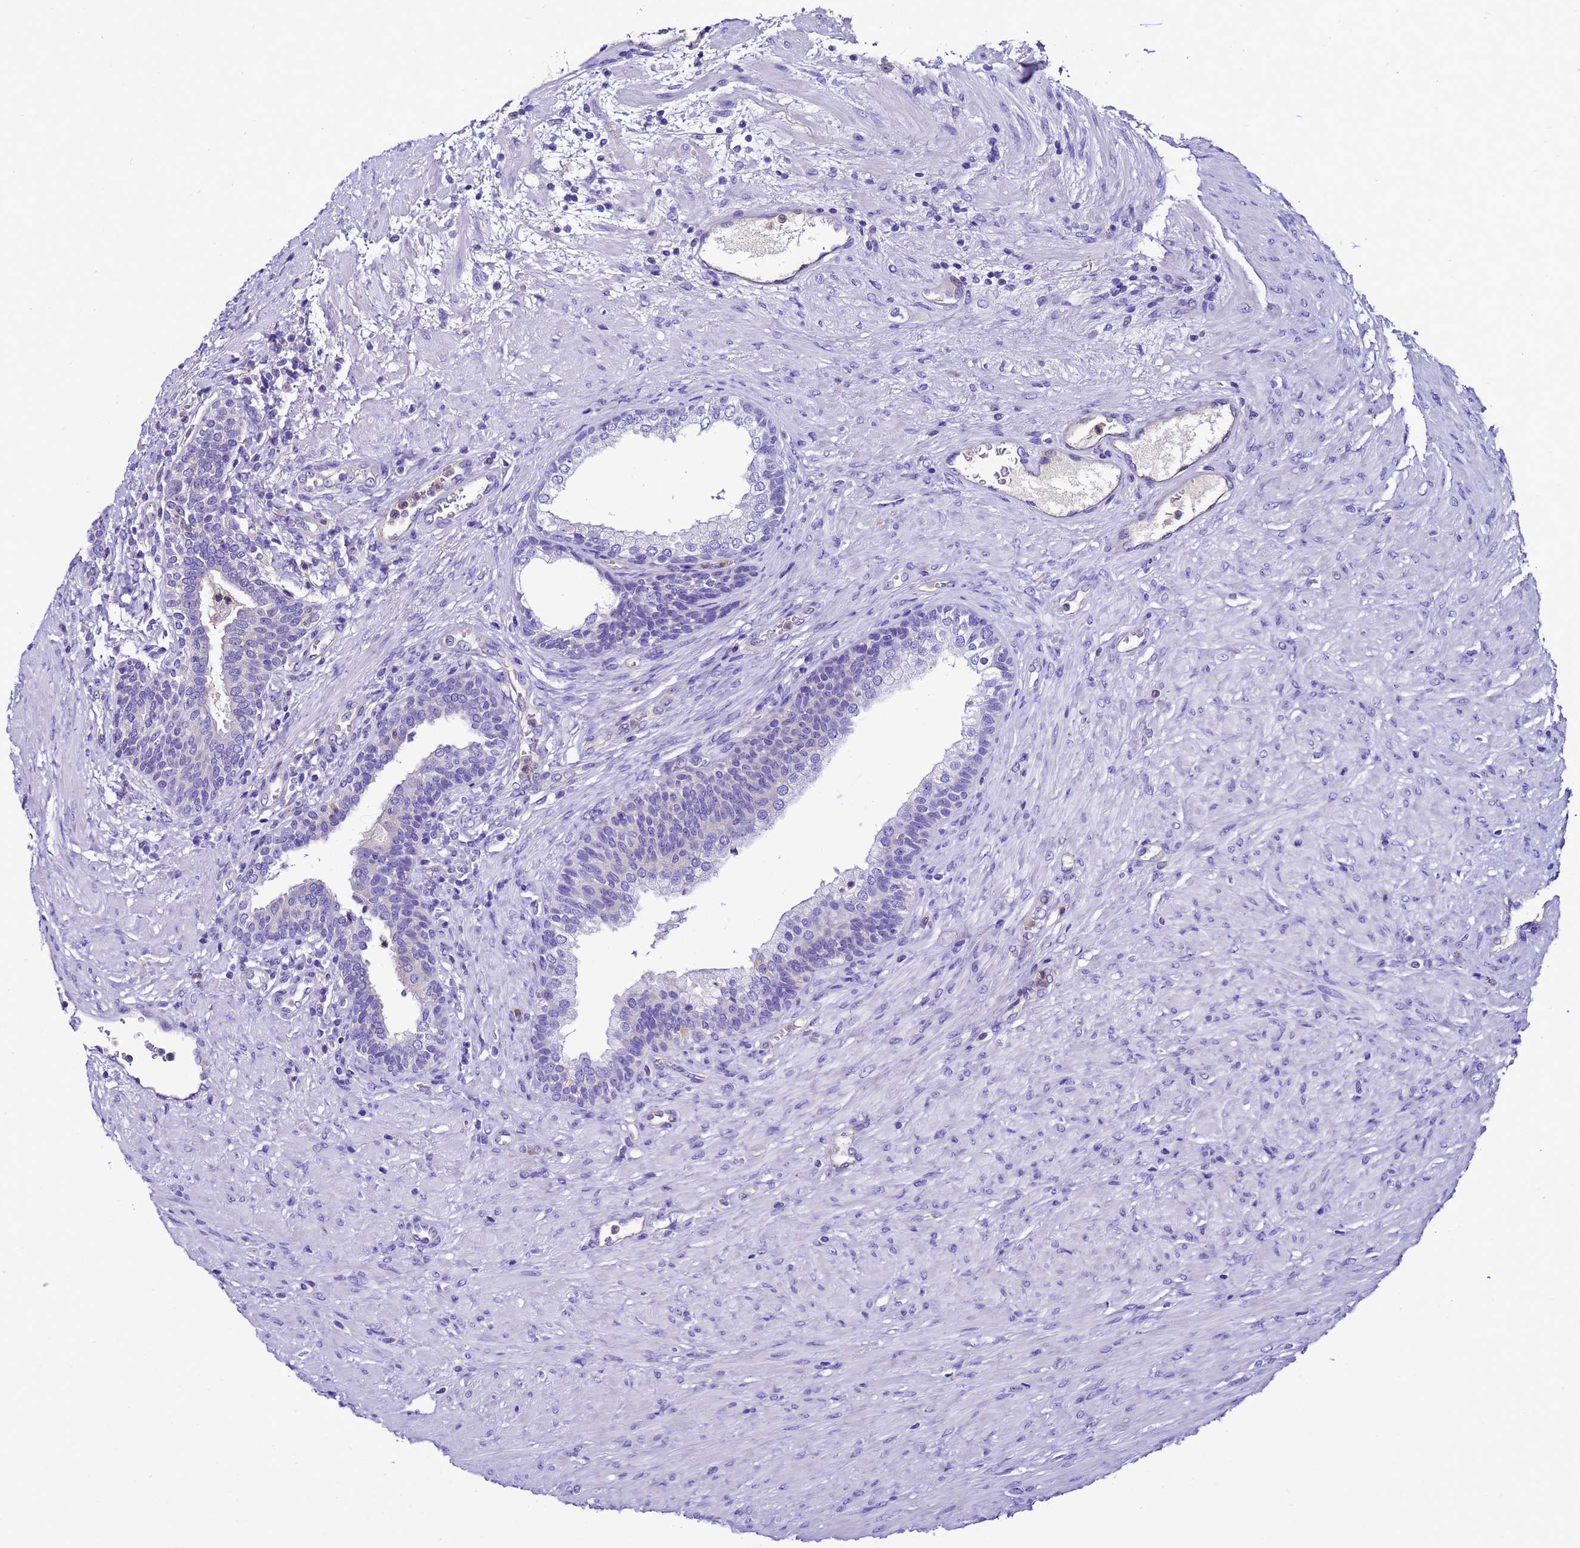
{"staining": {"intensity": "negative", "quantity": "none", "location": "none"}, "tissue": "prostate", "cell_type": "Glandular cells", "image_type": "normal", "snomed": [{"axis": "morphology", "description": "Normal tissue, NOS"}, {"axis": "topography", "description": "Prostate"}], "caption": "Glandular cells are negative for protein expression in normal human prostate. (DAB (3,3'-diaminobenzidine) immunohistochemistry (IHC) with hematoxylin counter stain).", "gene": "UGT2A1", "patient": {"sex": "male", "age": 76}}